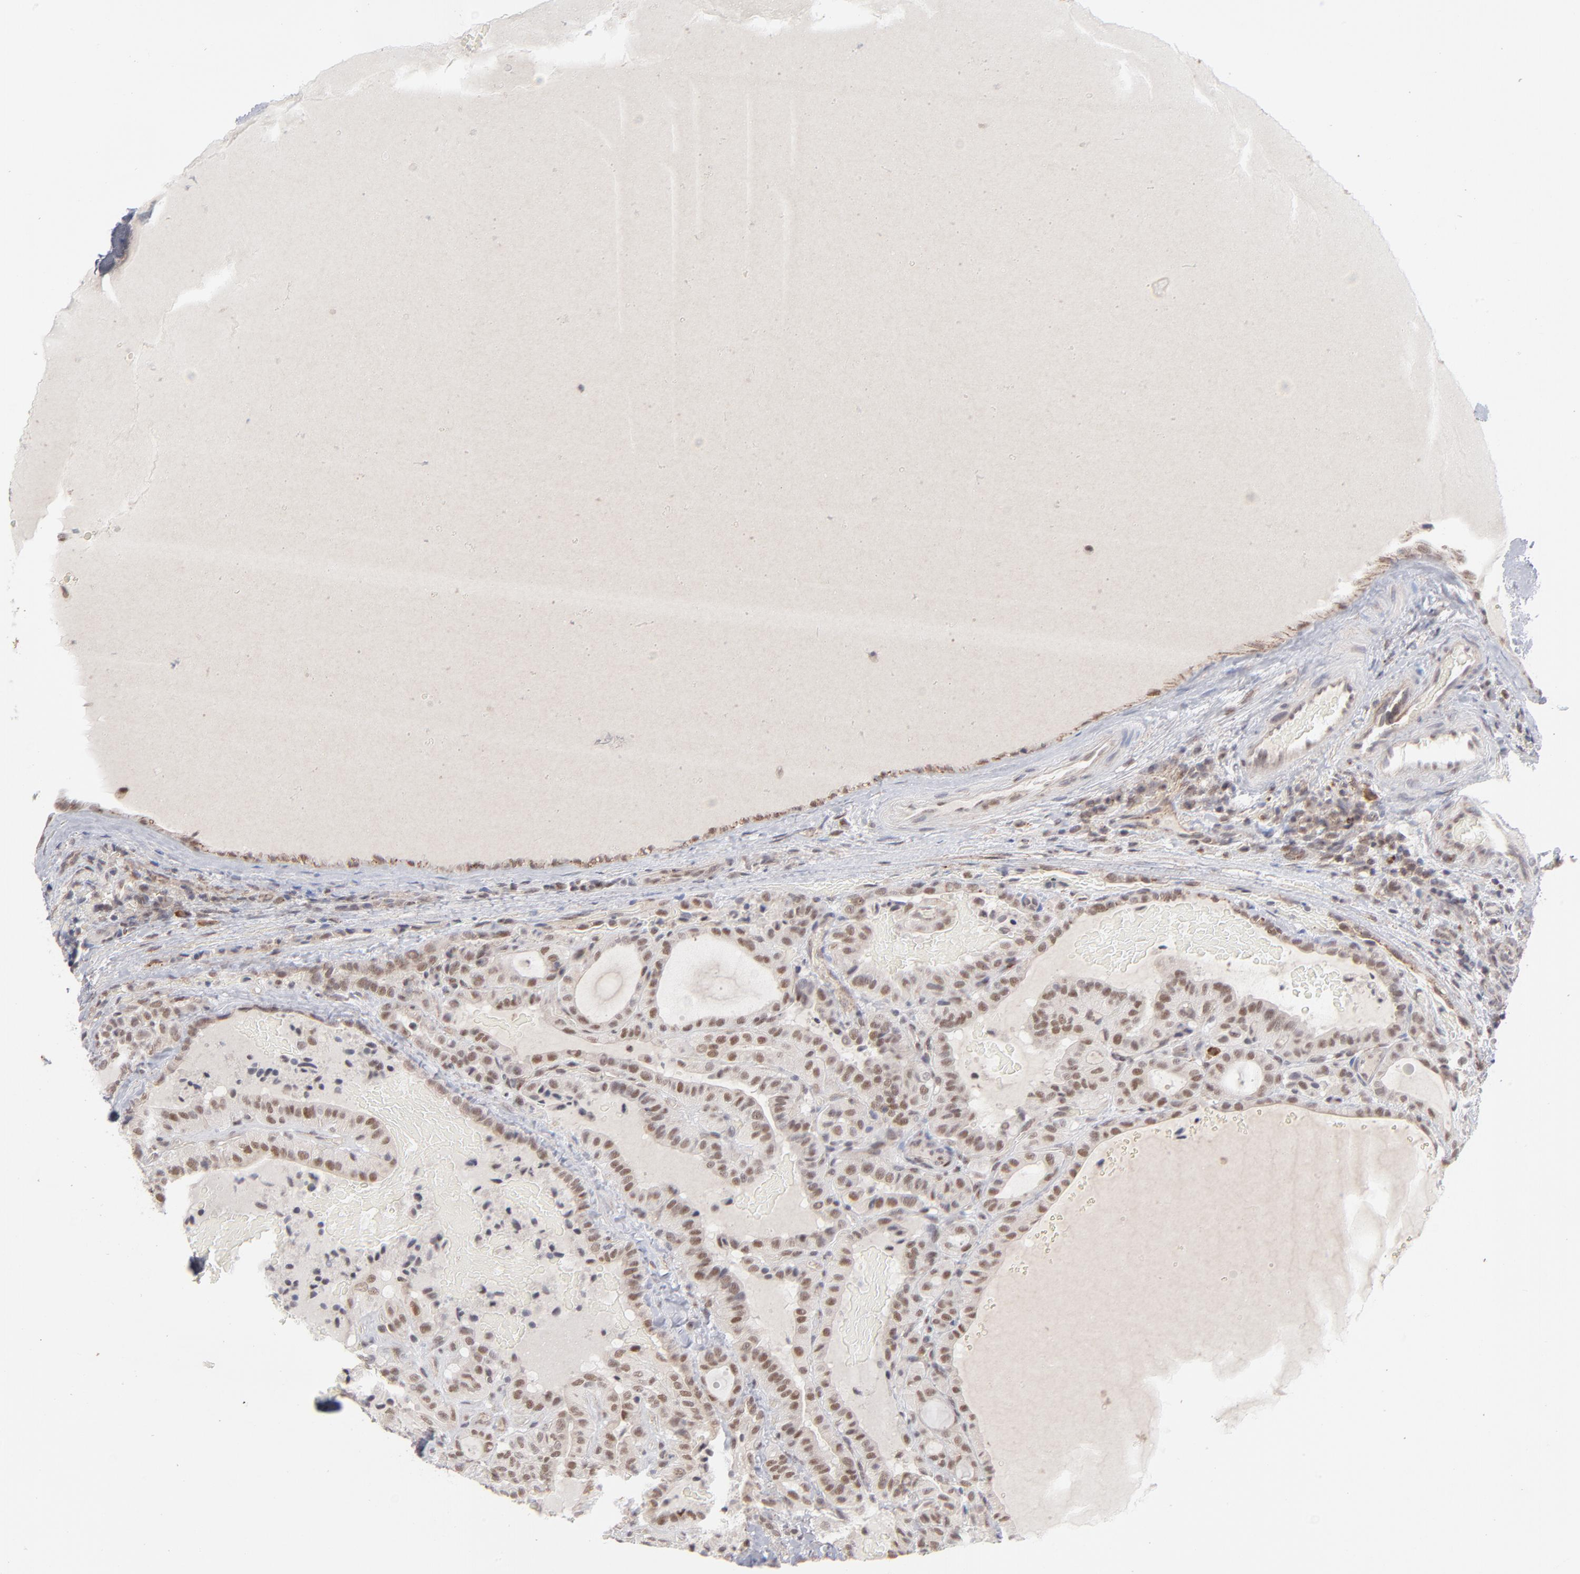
{"staining": {"intensity": "moderate", "quantity": ">75%", "location": "cytoplasmic/membranous,nuclear"}, "tissue": "thyroid cancer", "cell_type": "Tumor cells", "image_type": "cancer", "snomed": [{"axis": "morphology", "description": "Papillary adenocarcinoma, NOS"}, {"axis": "topography", "description": "Thyroid gland"}], "caption": "High-magnification brightfield microscopy of thyroid cancer stained with DAB (brown) and counterstained with hematoxylin (blue). tumor cells exhibit moderate cytoplasmic/membranous and nuclear staining is seen in about>75% of cells.", "gene": "NBN", "patient": {"sex": "male", "age": 77}}